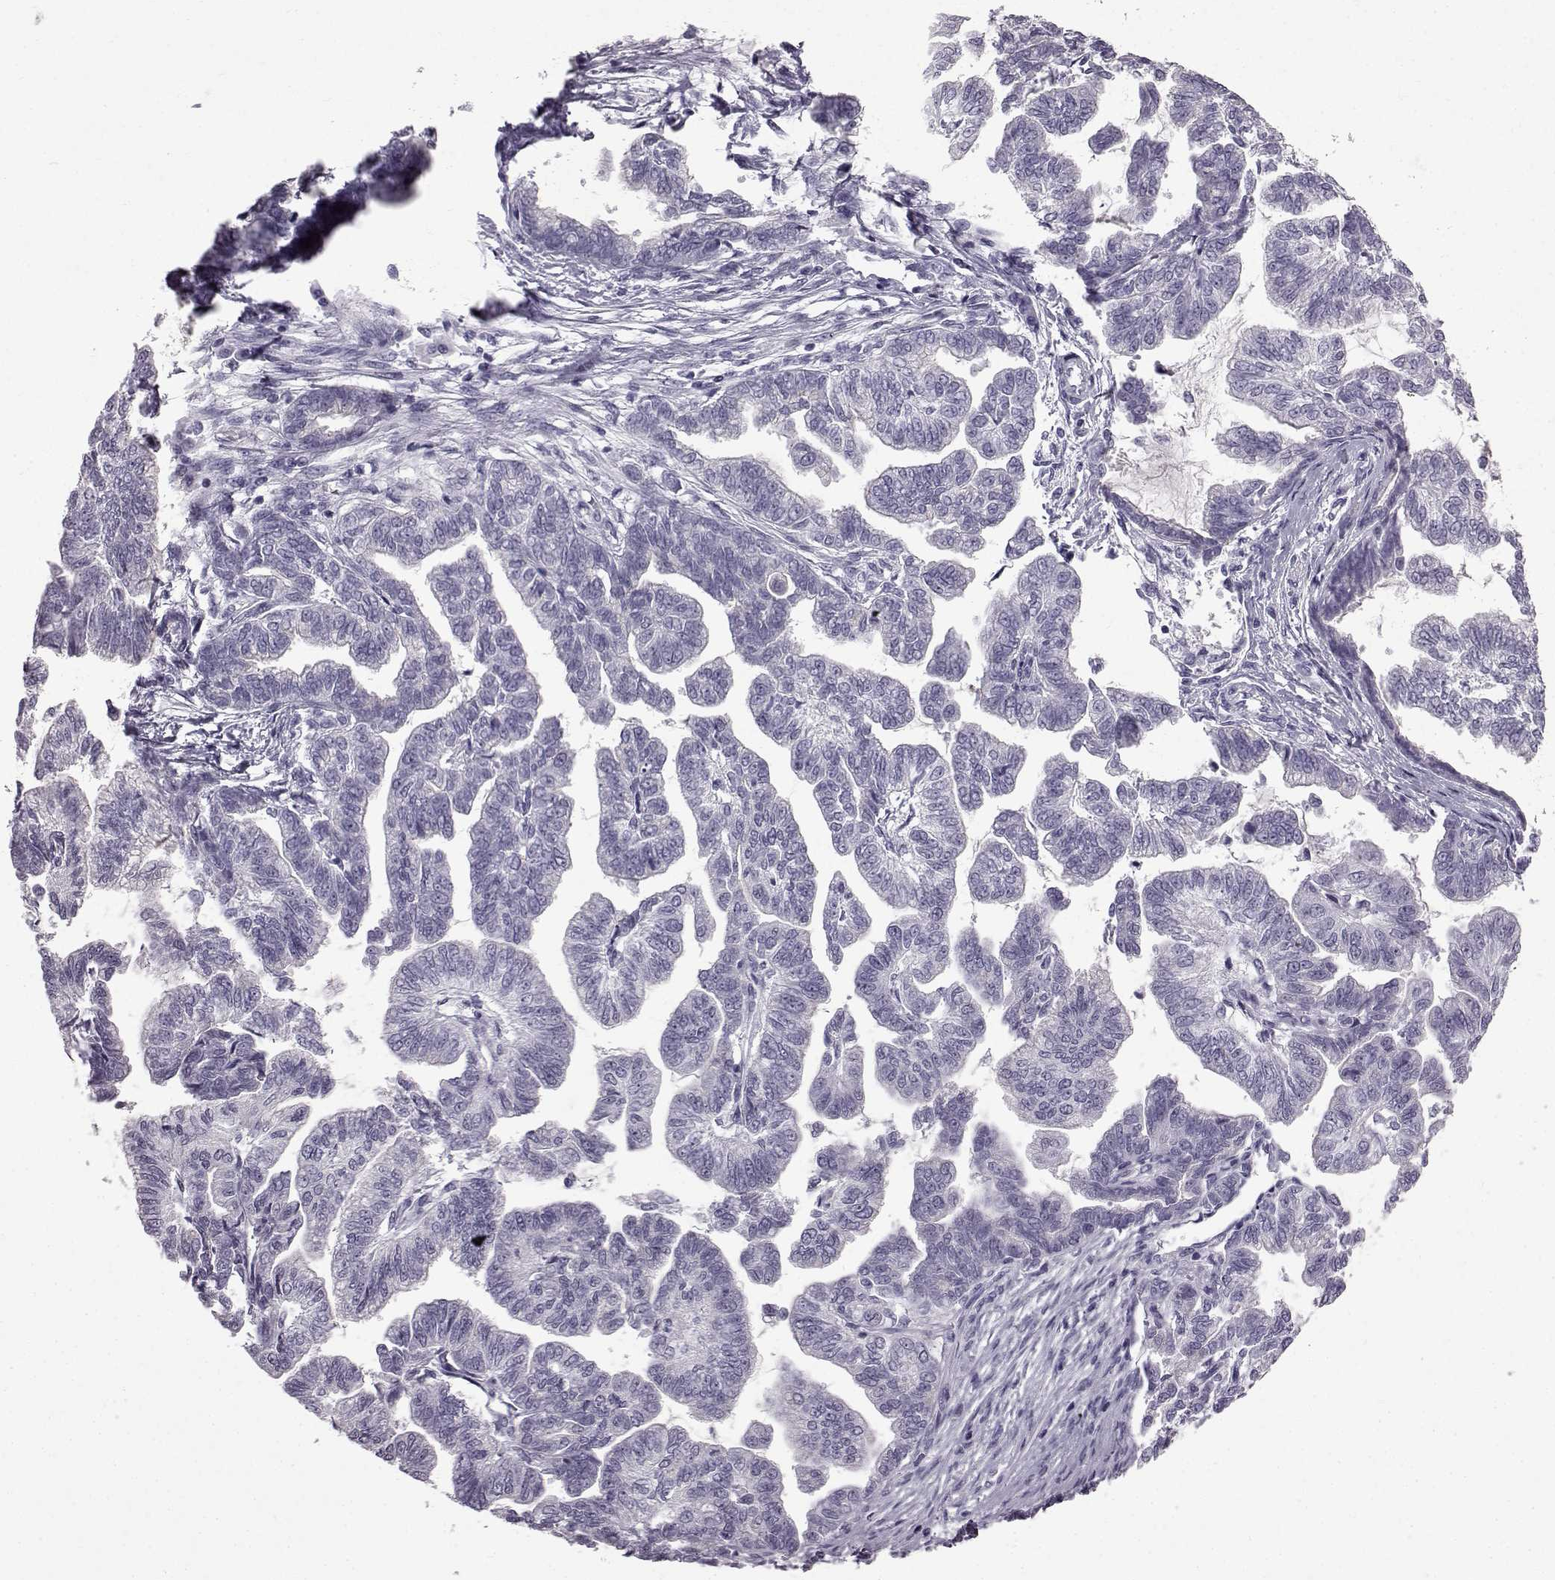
{"staining": {"intensity": "negative", "quantity": "none", "location": "none"}, "tissue": "stomach cancer", "cell_type": "Tumor cells", "image_type": "cancer", "snomed": [{"axis": "morphology", "description": "Adenocarcinoma, NOS"}, {"axis": "topography", "description": "Stomach"}], "caption": "A histopathology image of stomach cancer stained for a protein displays no brown staining in tumor cells.", "gene": "SLC28A2", "patient": {"sex": "male", "age": 83}}